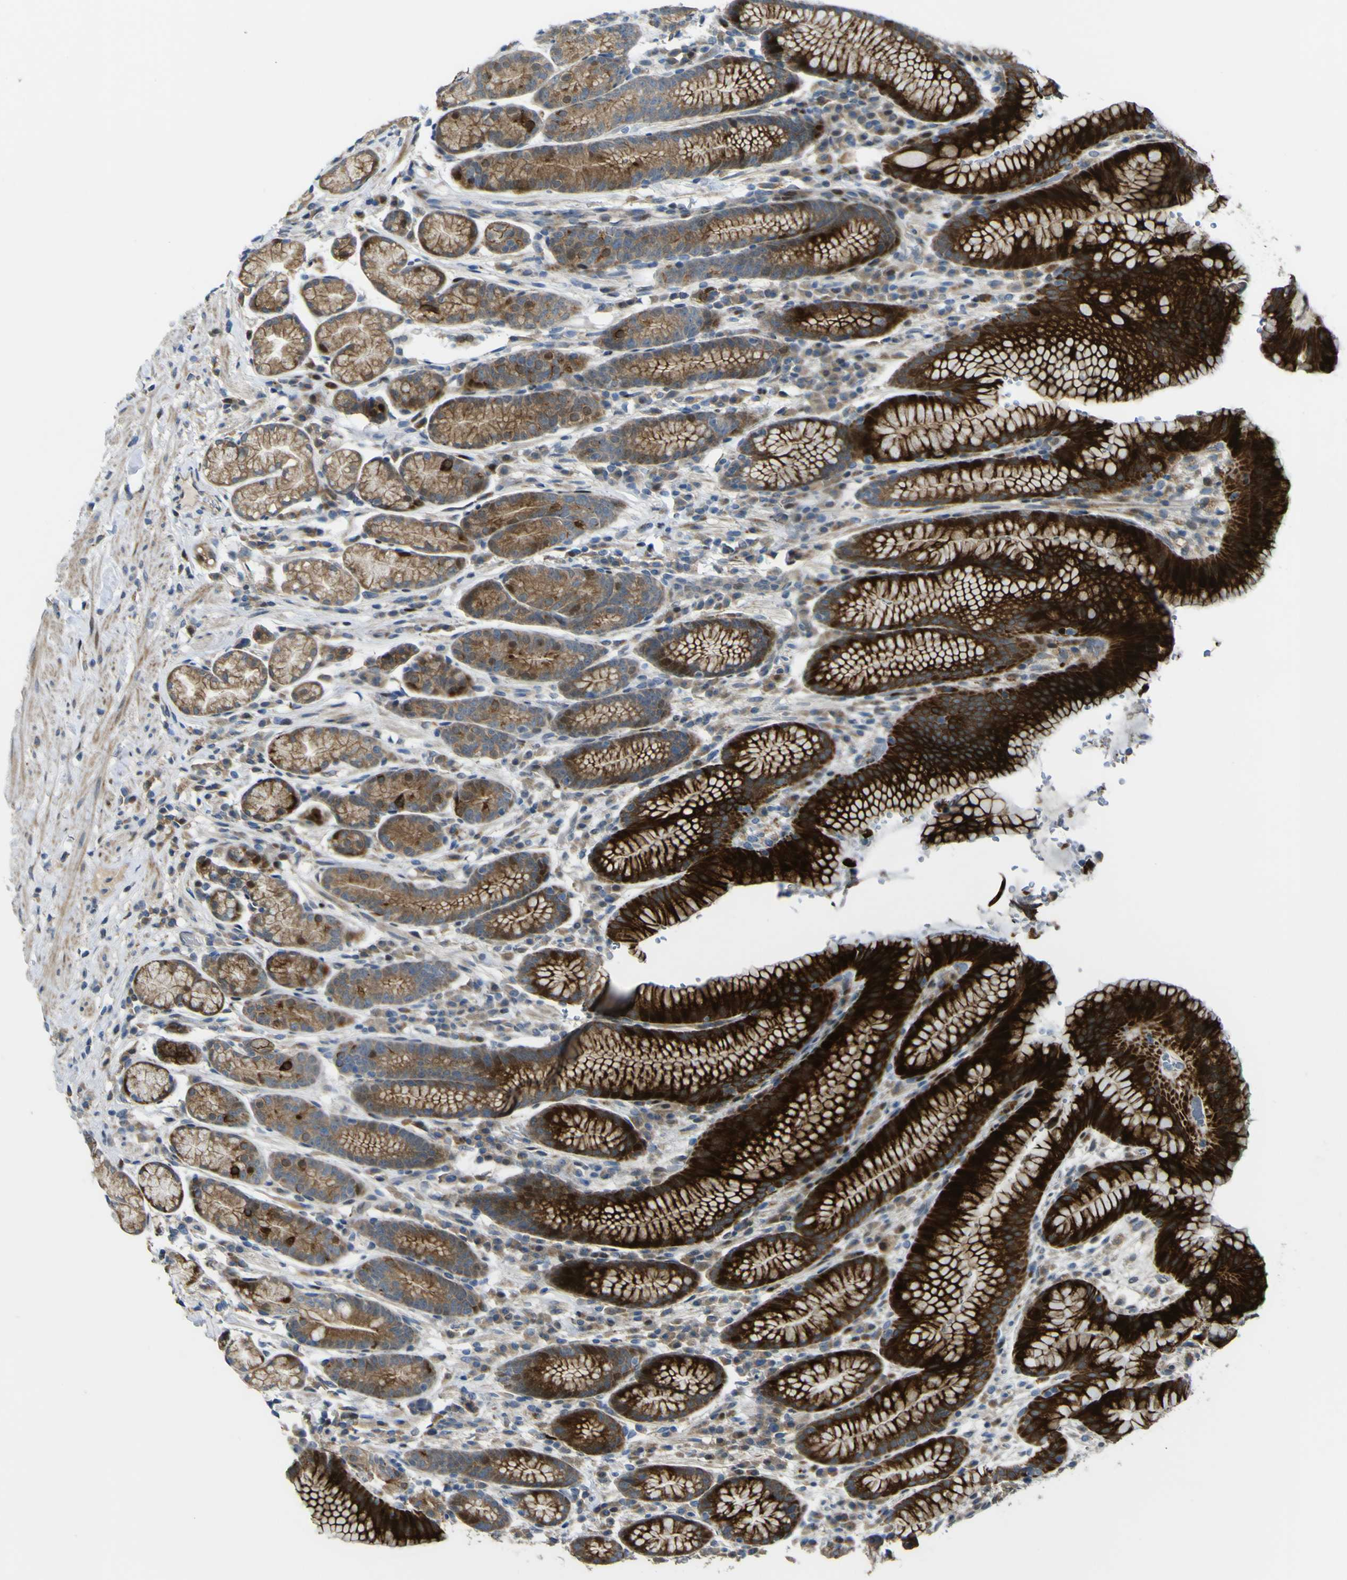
{"staining": {"intensity": "strong", "quantity": ">75%", "location": "cytoplasmic/membranous"}, "tissue": "stomach", "cell_type": "Glandular cells", "image_type": "normal", "snomed": [{"axis": "morphology", "description": "Normal tissue, NOS"}, {"axis": "topography", "description": "Stomach, lower"}], "caption": "Immunohistochemistry image of normal stomach: human stomach stained using IHC reveals high levels of strong protein expression localized specifically in the cytoplasmic/membranous of glandular cells, appearing as a cytoplasmic/membranous brown color.", "gene": "LBHD1", "patient": {"sex": "male", "age": 52}}